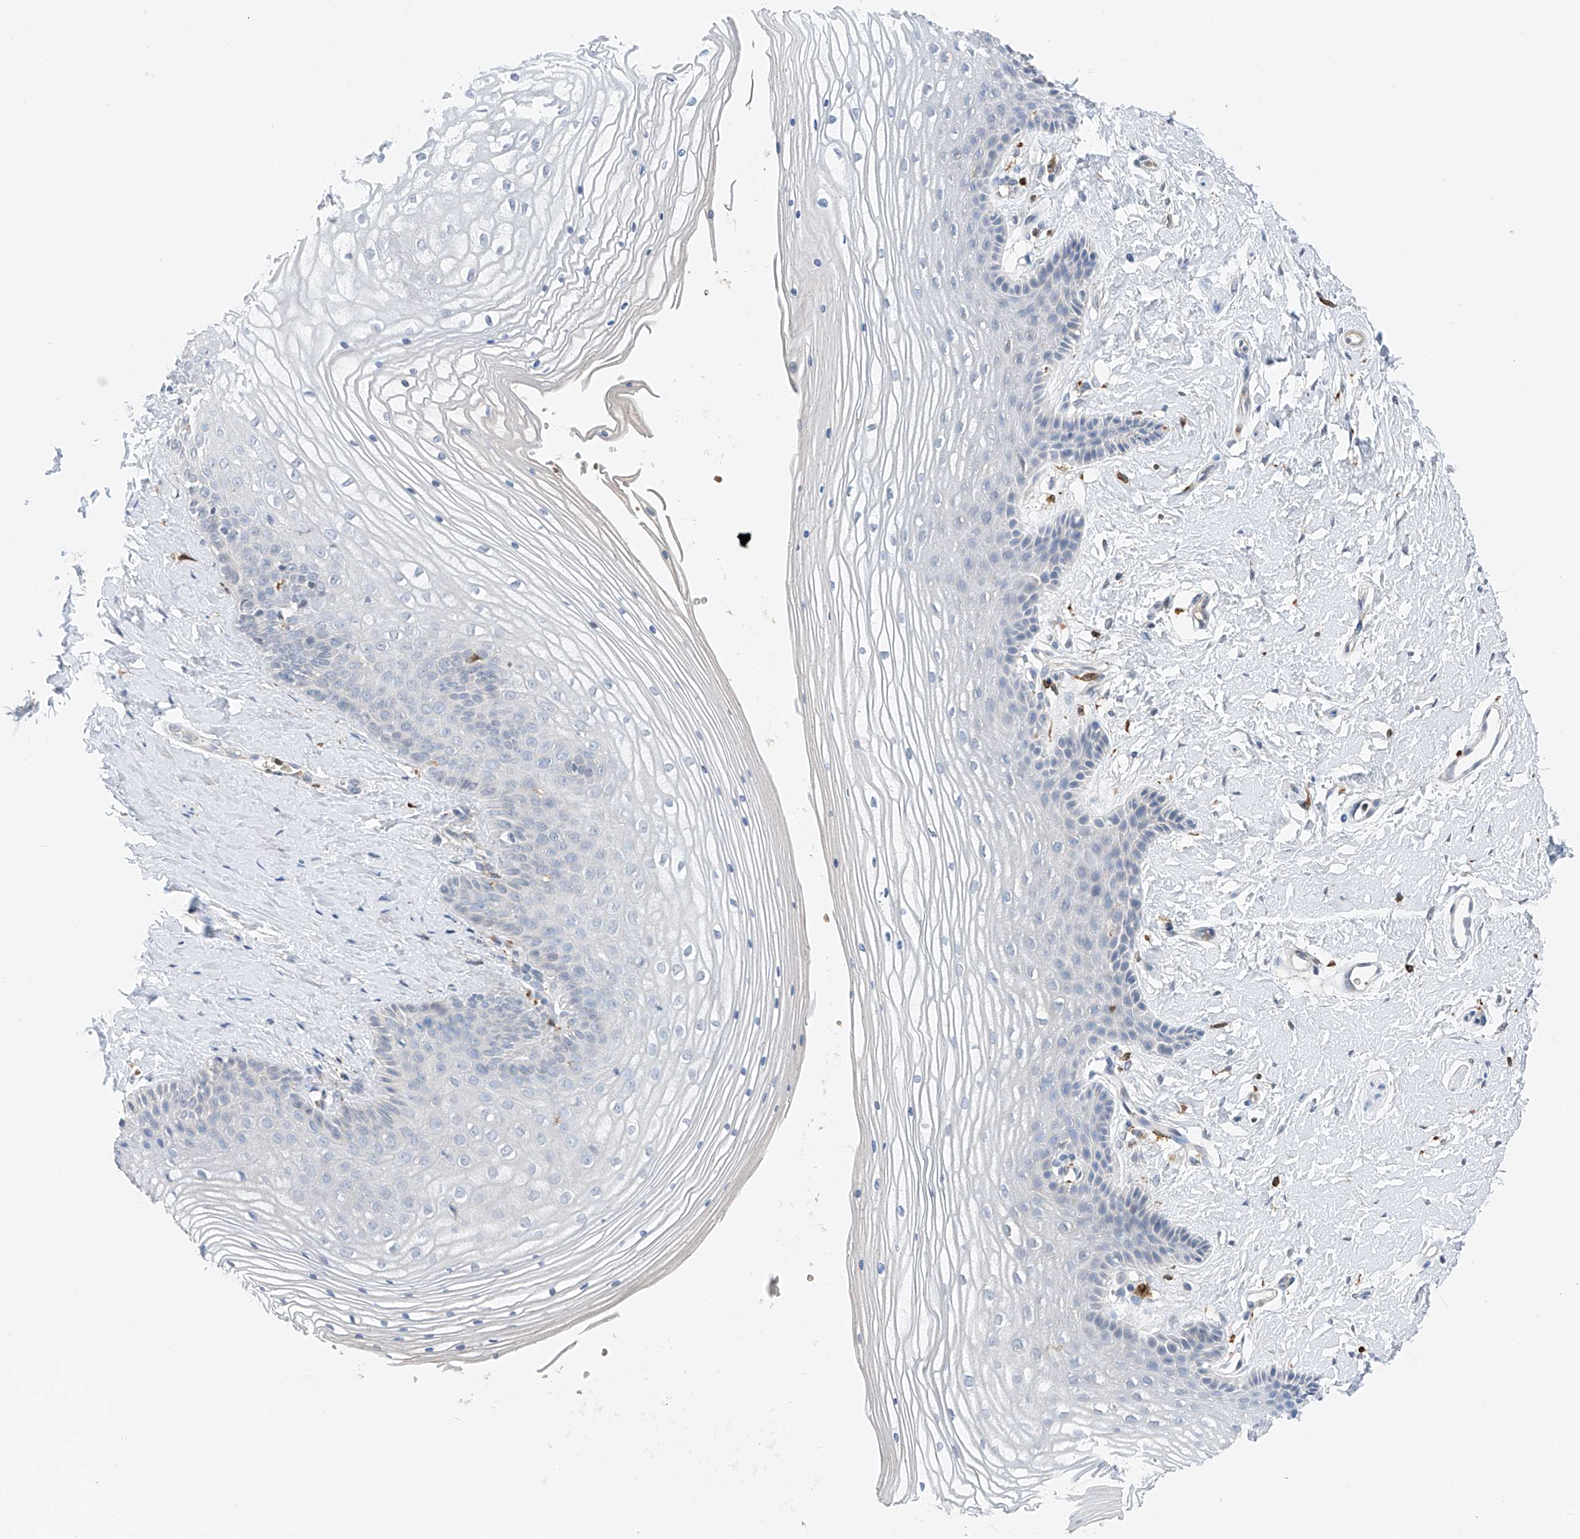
{"staining": {"intensity": "negative", "quantity": "none", "location": "none"}, "tissue": "vagina", "cell_type": "Squamous epithelial cells", "image_type": "normal", "snomed": [{"axis": "morphology", "description": "Normal tissue, NOS"}, {"axis": "topography", "description": "Vagina"}, {"axis": "topography", "description": "Cervix"}], "caption": "Normal vagina was stained to show a protein in brown. There is no significant expression in squamous epithelial cells. The staining was performed using DAB to visualize the protein expression in brown, while the nuclei were stained in blue with hematoxylin (Magnification: 20x).", "gene": "TBXAS1", "patient": {"sex": "female", "age": 40}}